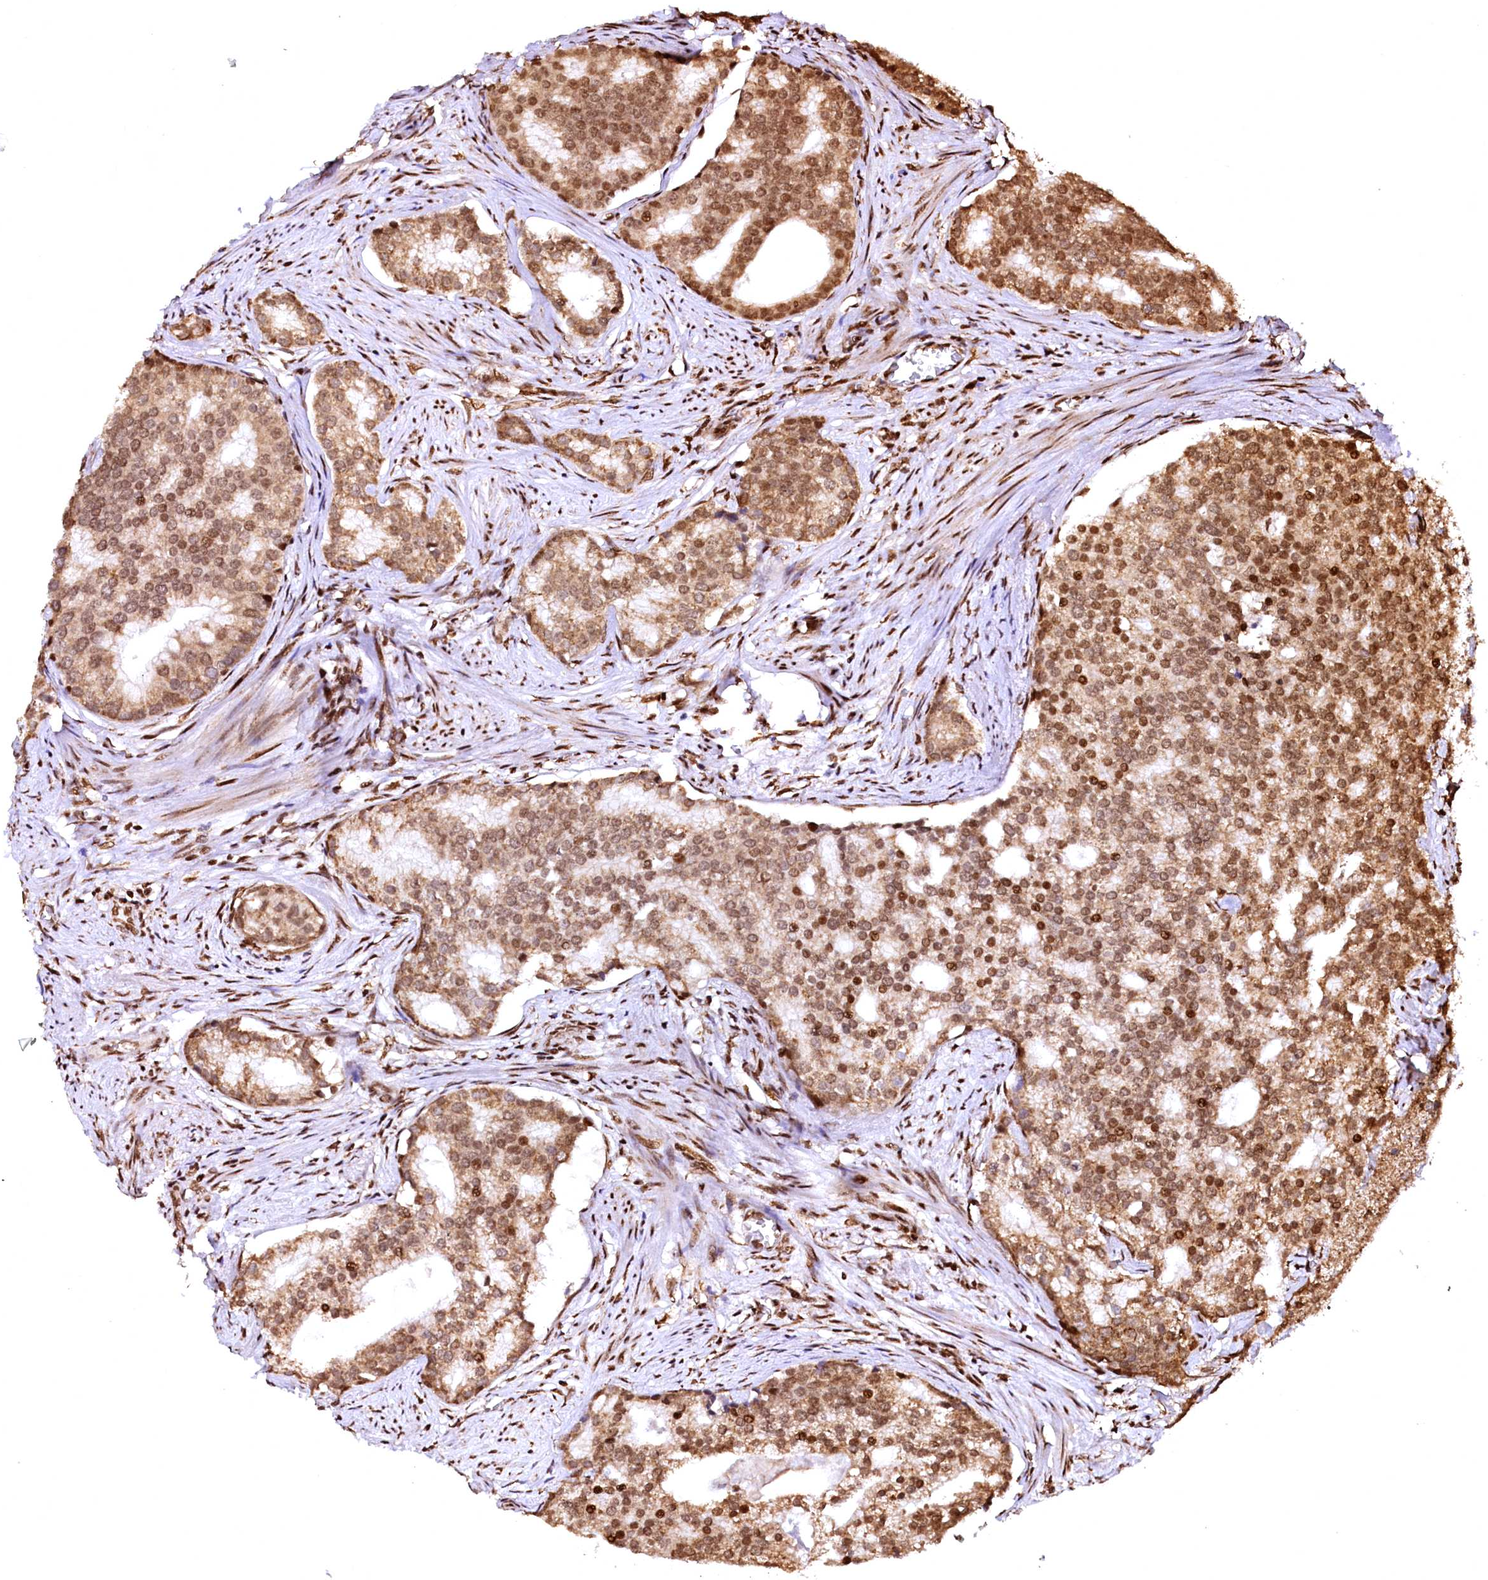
{"staining": {"intensity": "moderate", "quantity": ">75%", "location": "cytoplasmic/membranous,nuclear"}, "tissue": "prostate cancer", "cell_type": "Tumor cells", "image_type": "cancer", "snomed": [{"axis": "morphology", "description": "Adenocarcinoma, Low grade"}, {"axis": "topography", "description": "Prostate"}], "caption": "High-power microscopy captured an immunohistochemistry image of adenocarcinoma (low-grade) (prostate), revealing moderate cytoplasmic/membranous and nuclear staining in approximately >75% of tumor cells.", "gene": "PDS5B", "patient": {"sex": "male", "age": 71}}